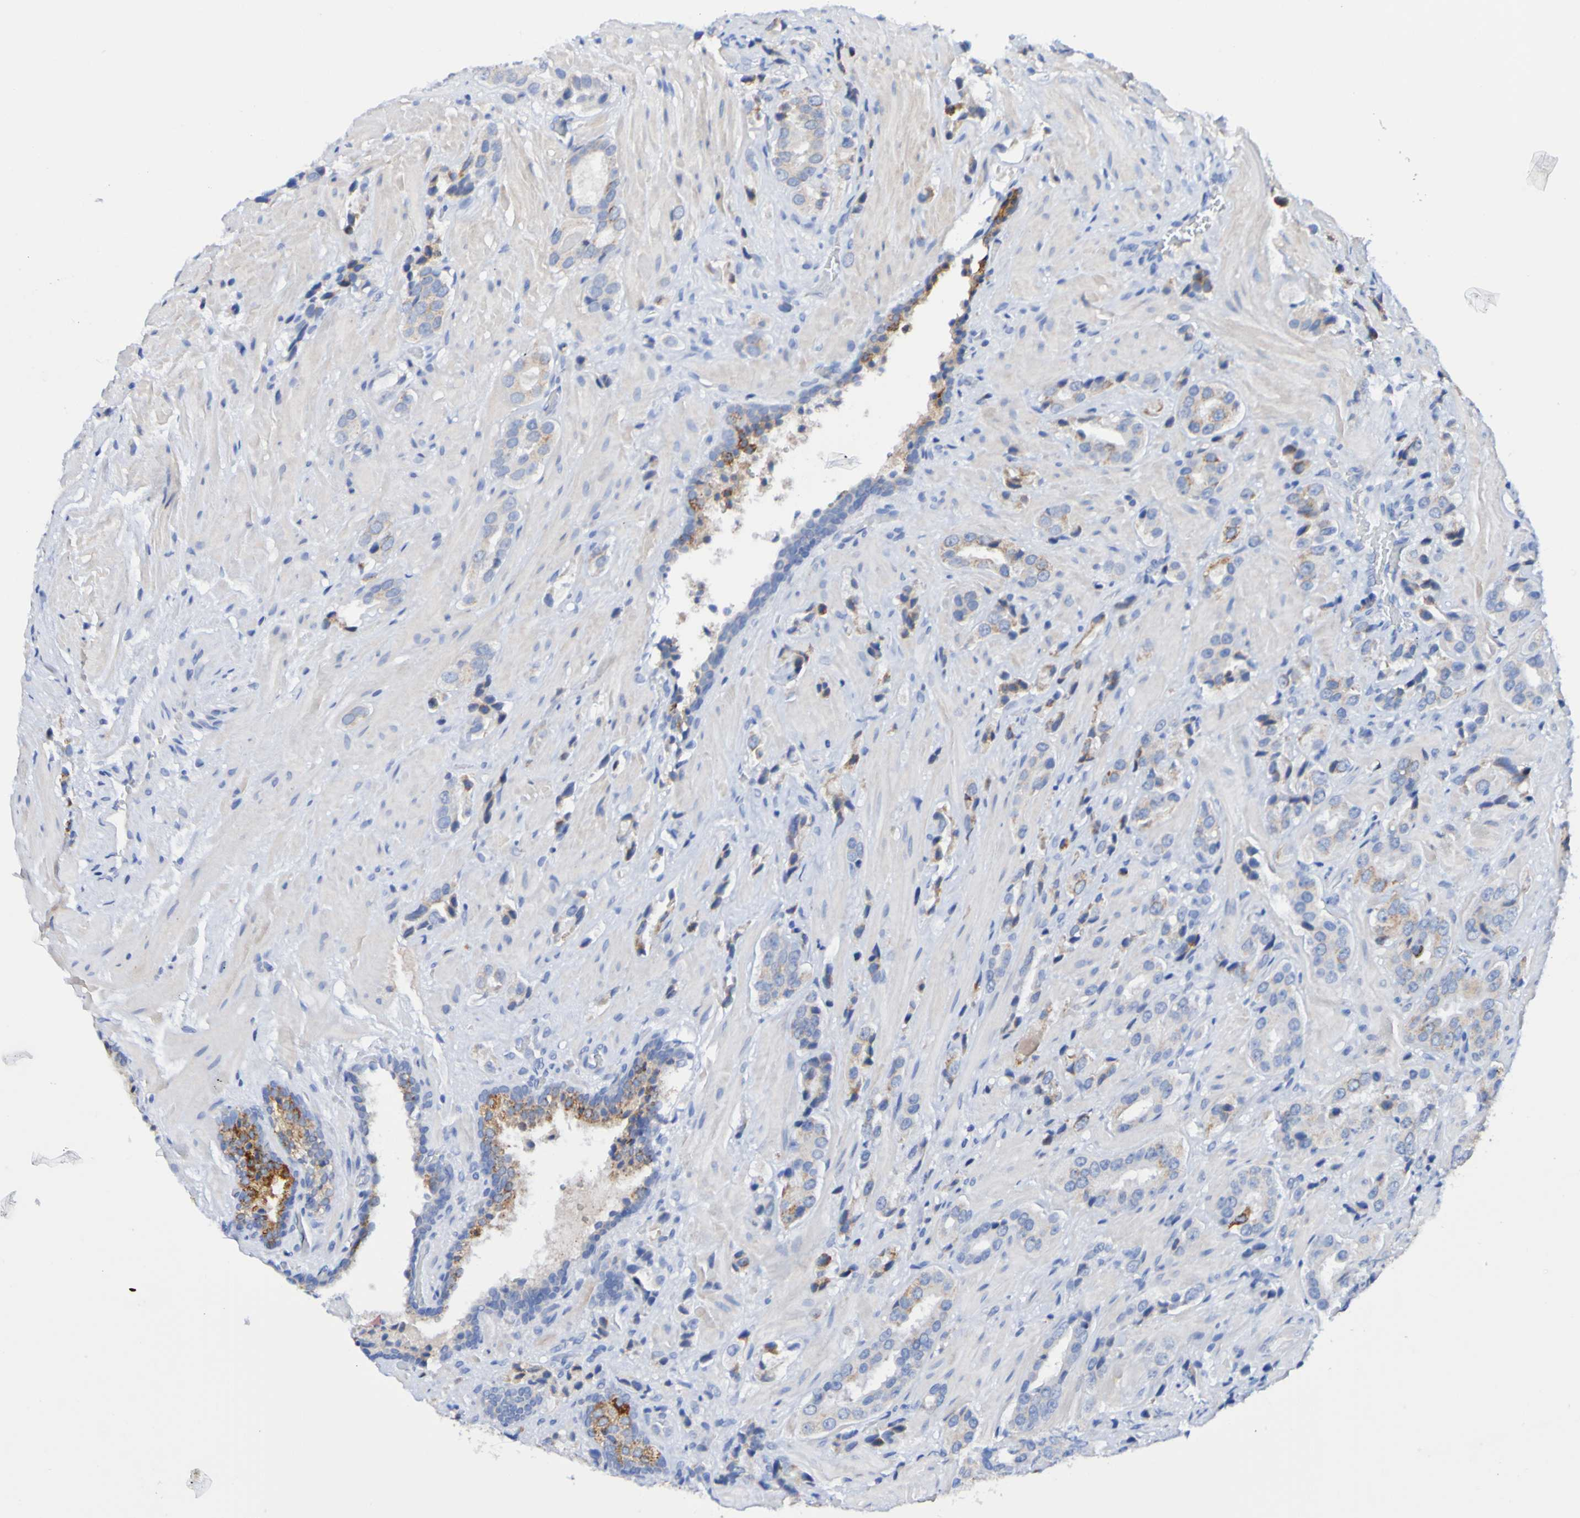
{"staining": {"intensity": "moderate", "quantity": "25%-75%", "location": "cytoplasmic/membranous"}, "tissue": "prostate cancer", "cell_type": "Tumor cells", "image_type": "cancer", "snomed": [{"axis": "morphology", "description": "Adenocarcinoma, High grade"}, {"axis": "topography", "description": "Prostate"}], "caption": "IHC histopathology image of neoplastic tissue: prostate cancer (adenocarcinoma (high-grade)) stained using immunohistochemistry exhibits medium levels of moderate protein expression localized specifically in the cytoplasmic/membranous of tumor cells, appearing as a cytoplasmic/membranous brown color.", "gene": "ACVR1C", "patient": {"sex": "male", "age": 64}}